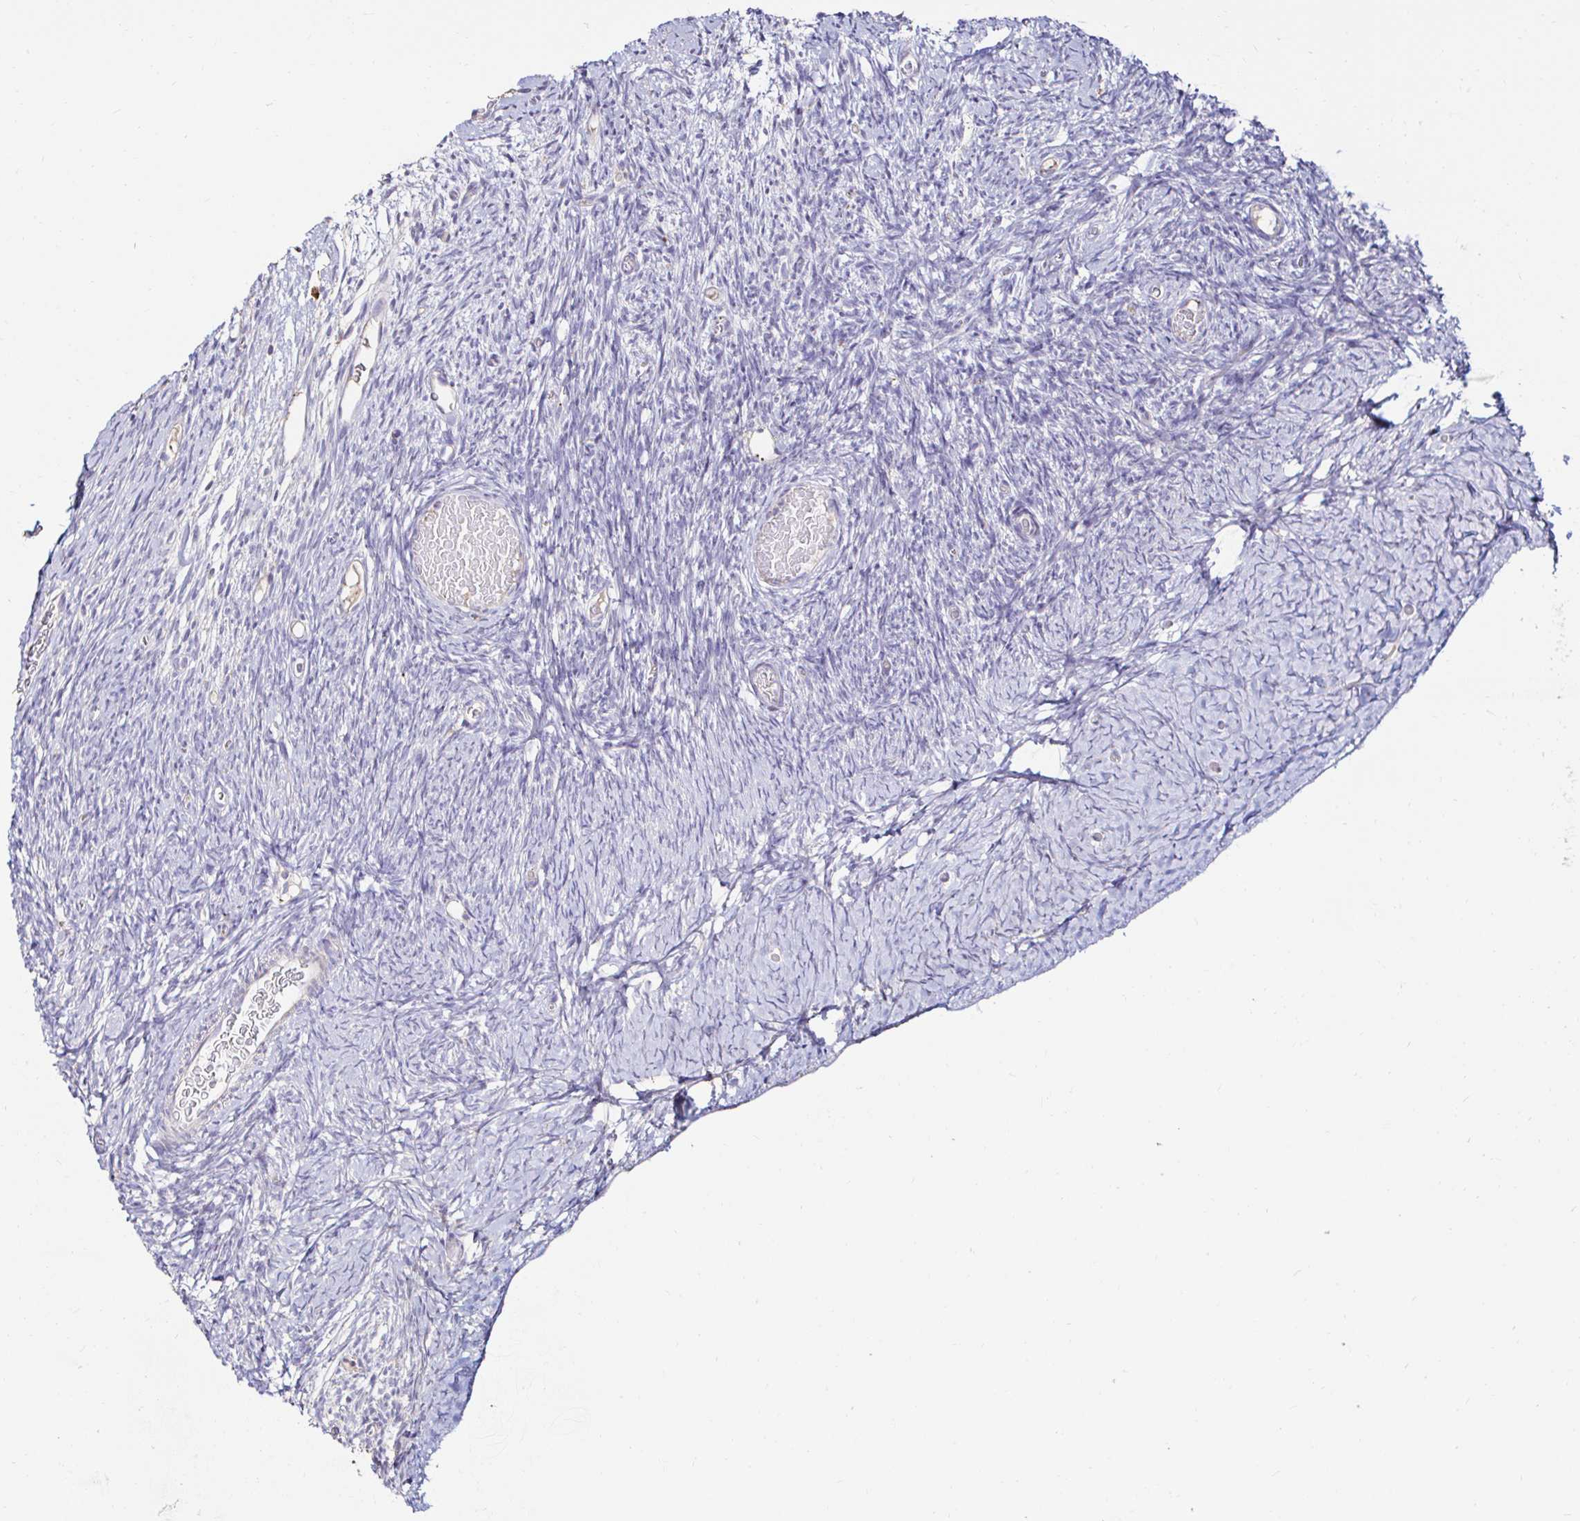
{"staining": {"intensity": "weak", "quantity": "25%-75%", "location": "cytoplasmic/membranous"}, "tissue": "ovary", "cell_type": "Follicle cells", "image_type": "normal", "snomed": [{"axis": "morphology", "description": "Normal tissue, NOS"}, {"axis": "topography", "description": "Ovary"}], "caption": "Human ovary stained with a brown dye displays weak cytoplasmic/membranous positive positivity in approximately 25%-75% of follicle cells.", "gene": "GALNS", "patient": {"sex": "female", "age": 39}}